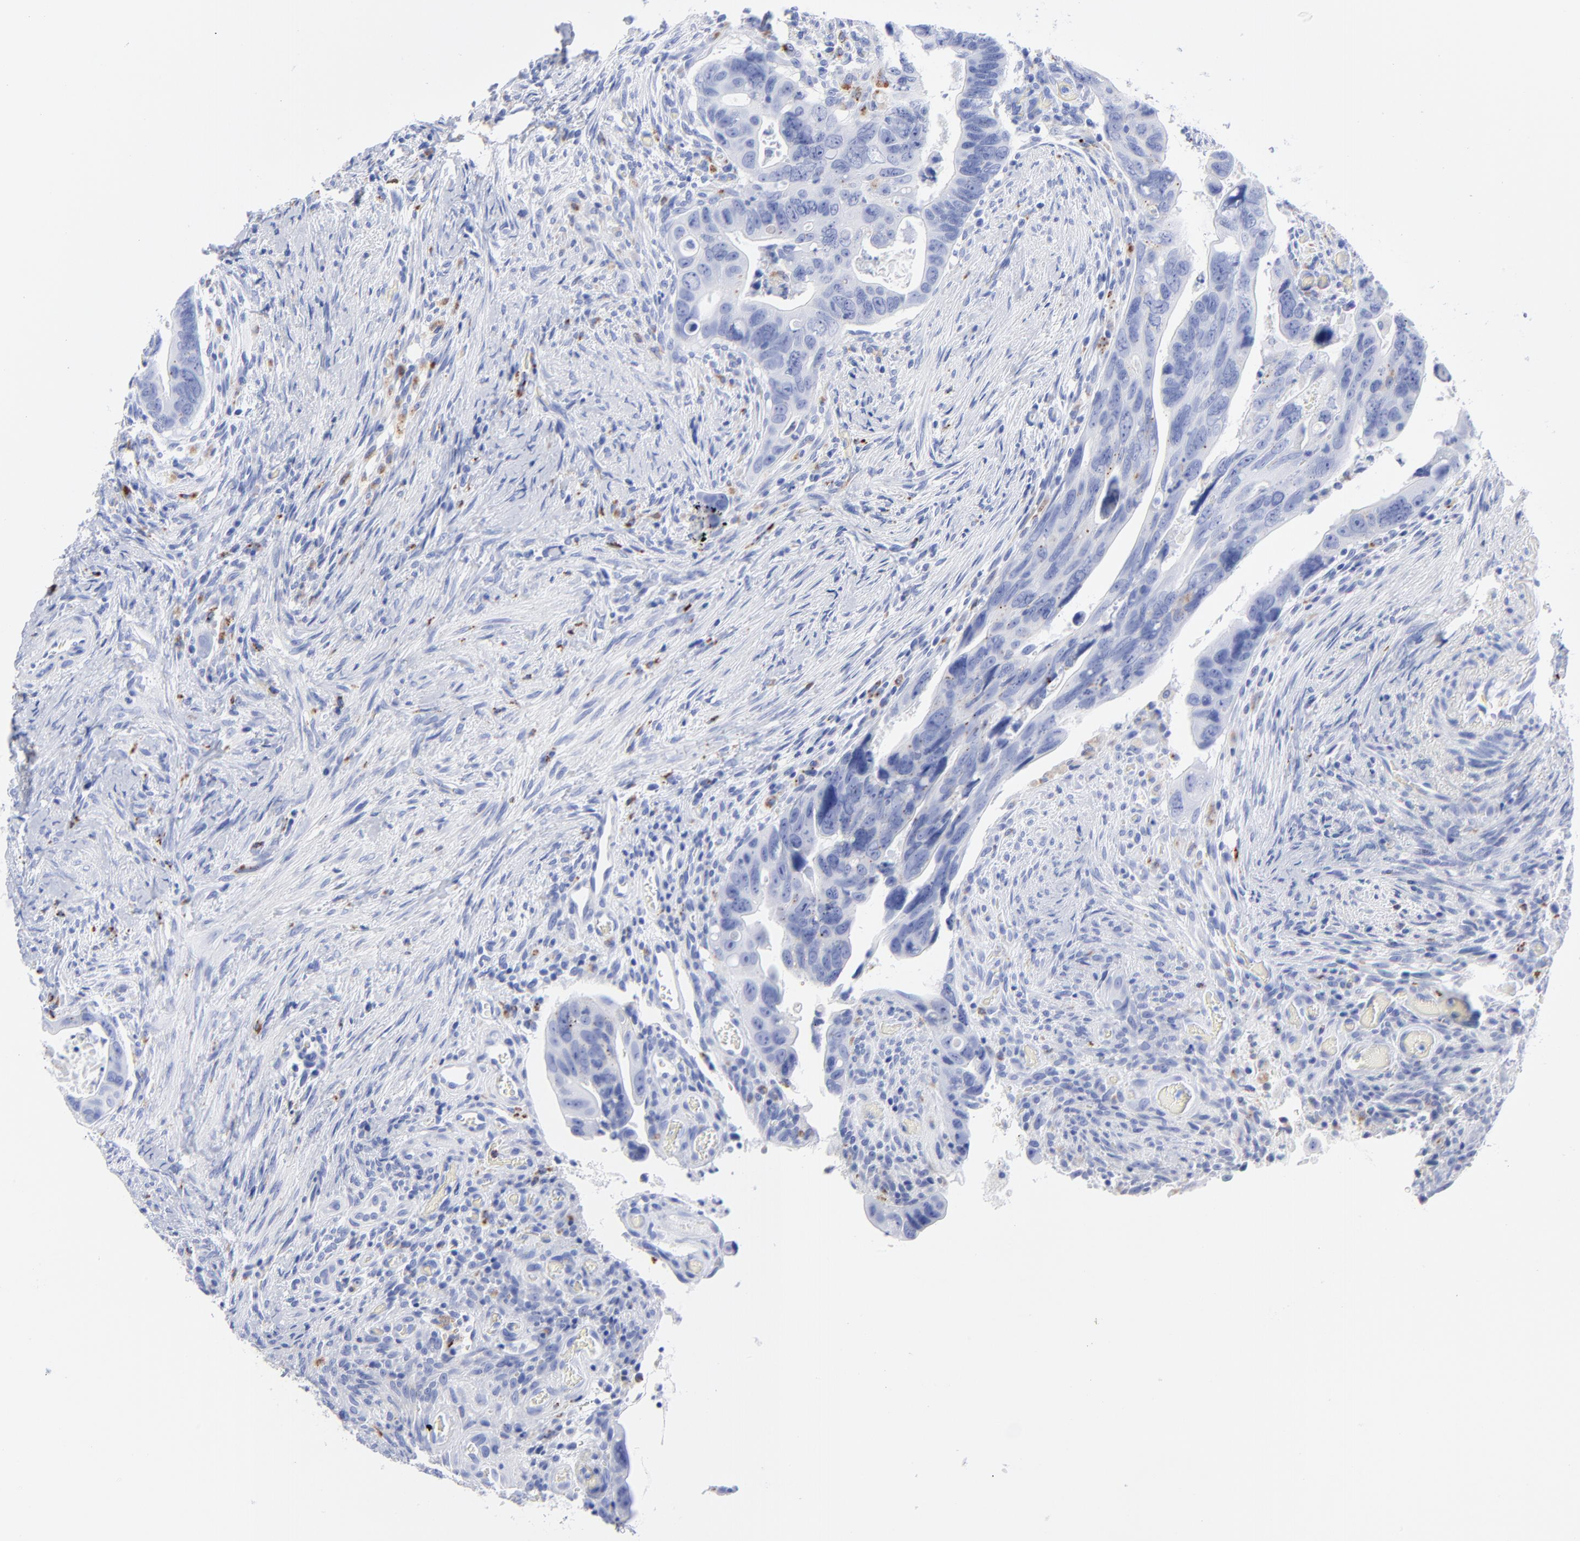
{"staining": {"intensity": "moderate", "quantity": "<25%", "location": "cytoplasmic/membranous"}, "tissue": "colorectal cancer", "cell_type": "Tumor cells", "image_type": "cancer", "snomed": [{"axis": "morphology", "description": "Adenocarcinoma, NOS"}, {"axis": "topography", "description": "Rectum"}], "caption": "A brown stain highlights moderate cytoplasmic/membranous staining of a protein in colorectal cancer tumor cells.", "gene": "CPVL", "patient": {"sex": "male", "age": 53}}